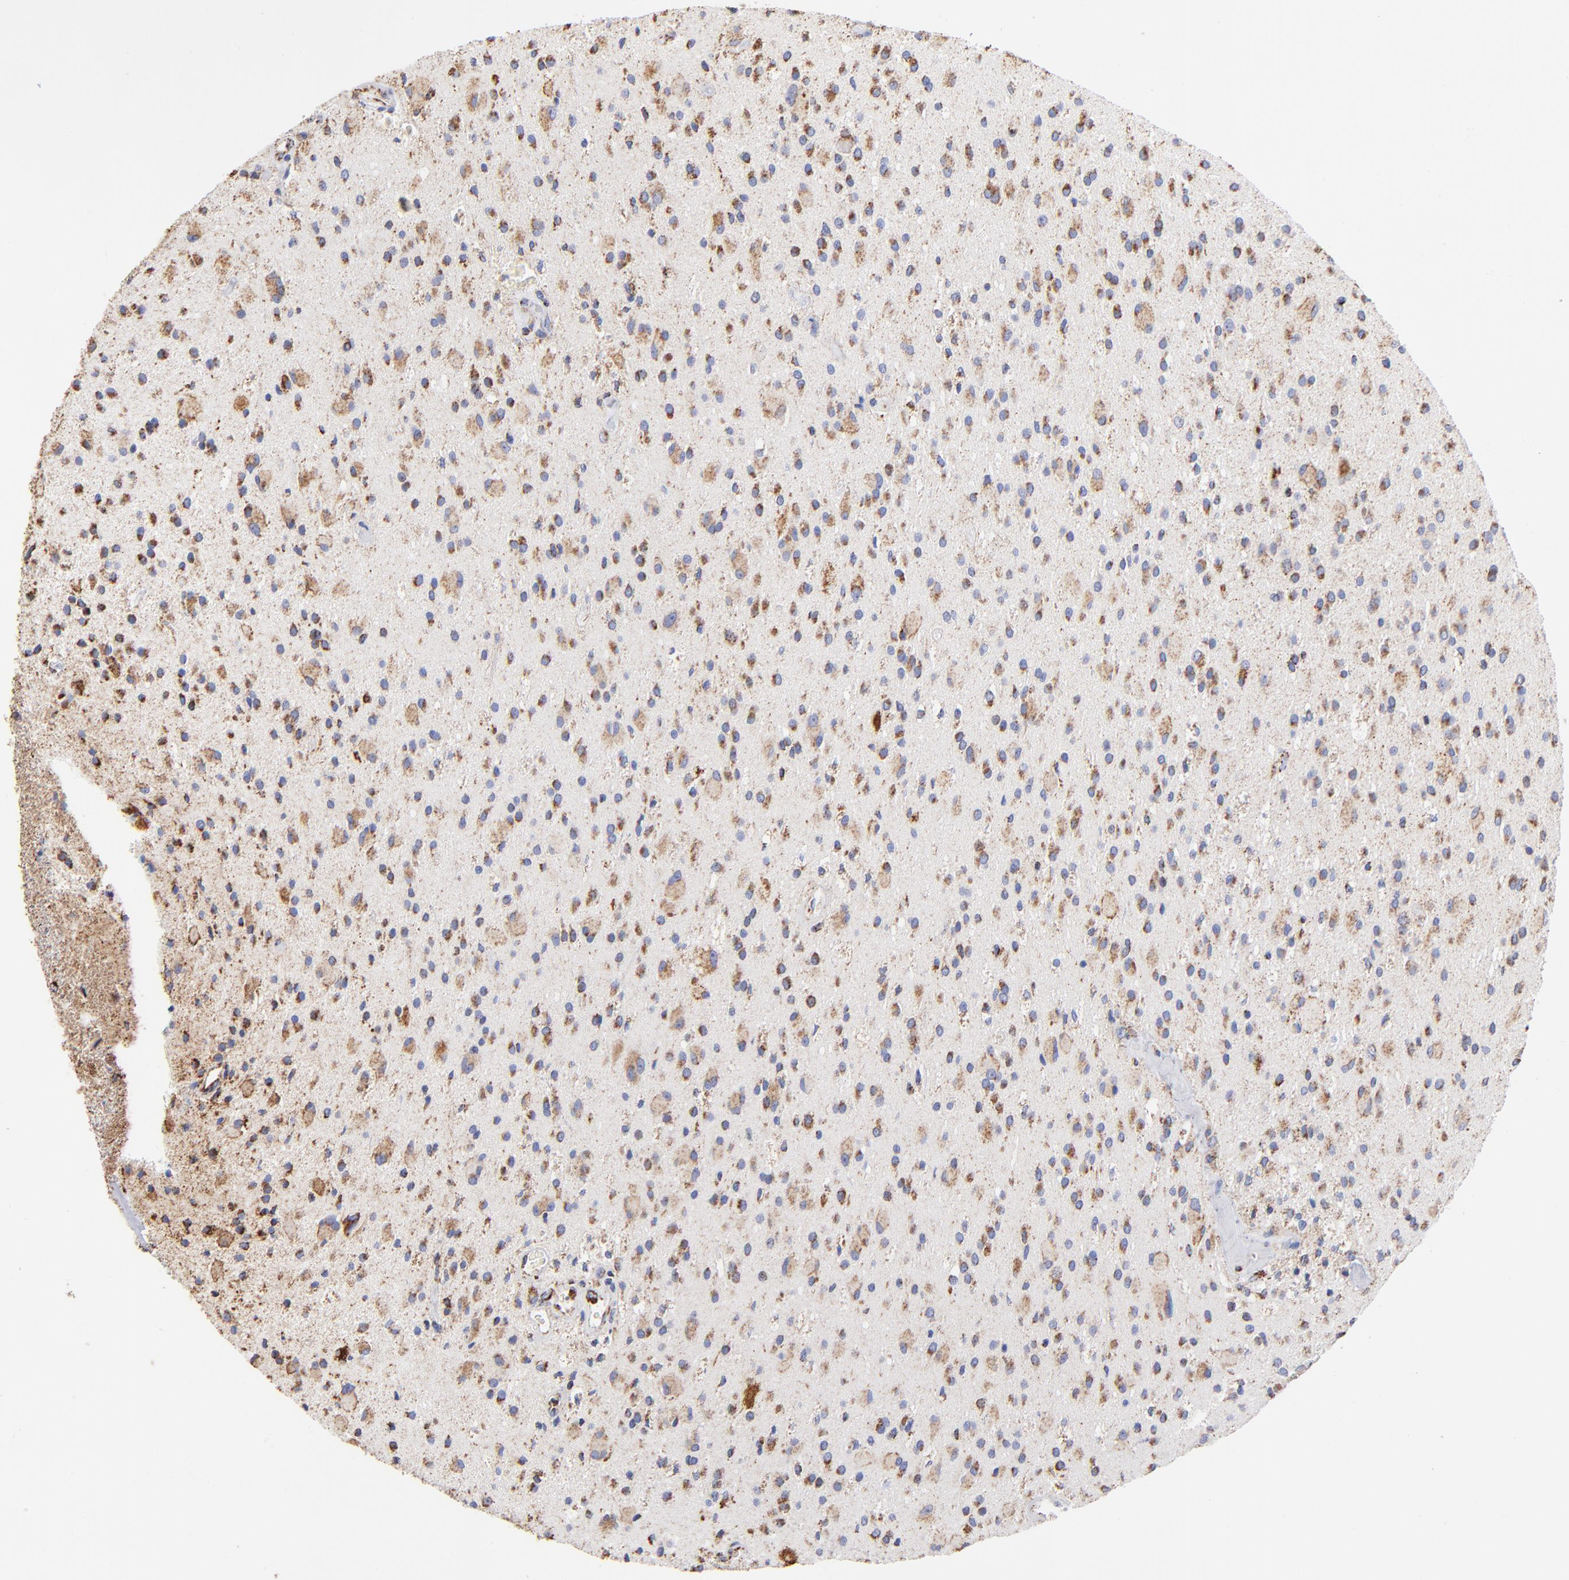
{"staining": {"intensity": "moderate", "quantity": "25%-75%", "location": "cytoplasmic/membranous"}, "tissue": "glioma", "cell_type": "Tumor cells", "image_type": "cancer", "snomed": [{"axis": "morphology", "description": "Glioma, malignant, Low grade"}, {"axis": "topography", "description": "Brain"}], "caption": "This micrograph exhibits immunohistochemistry staining of malignant glioma (low-grade), with medium moderate cytoplasmic/membranous staining in approximately 25%-75% of tumor cells.", "gene": "PHB1", "patient": {"sex": "male", "age": 58}}